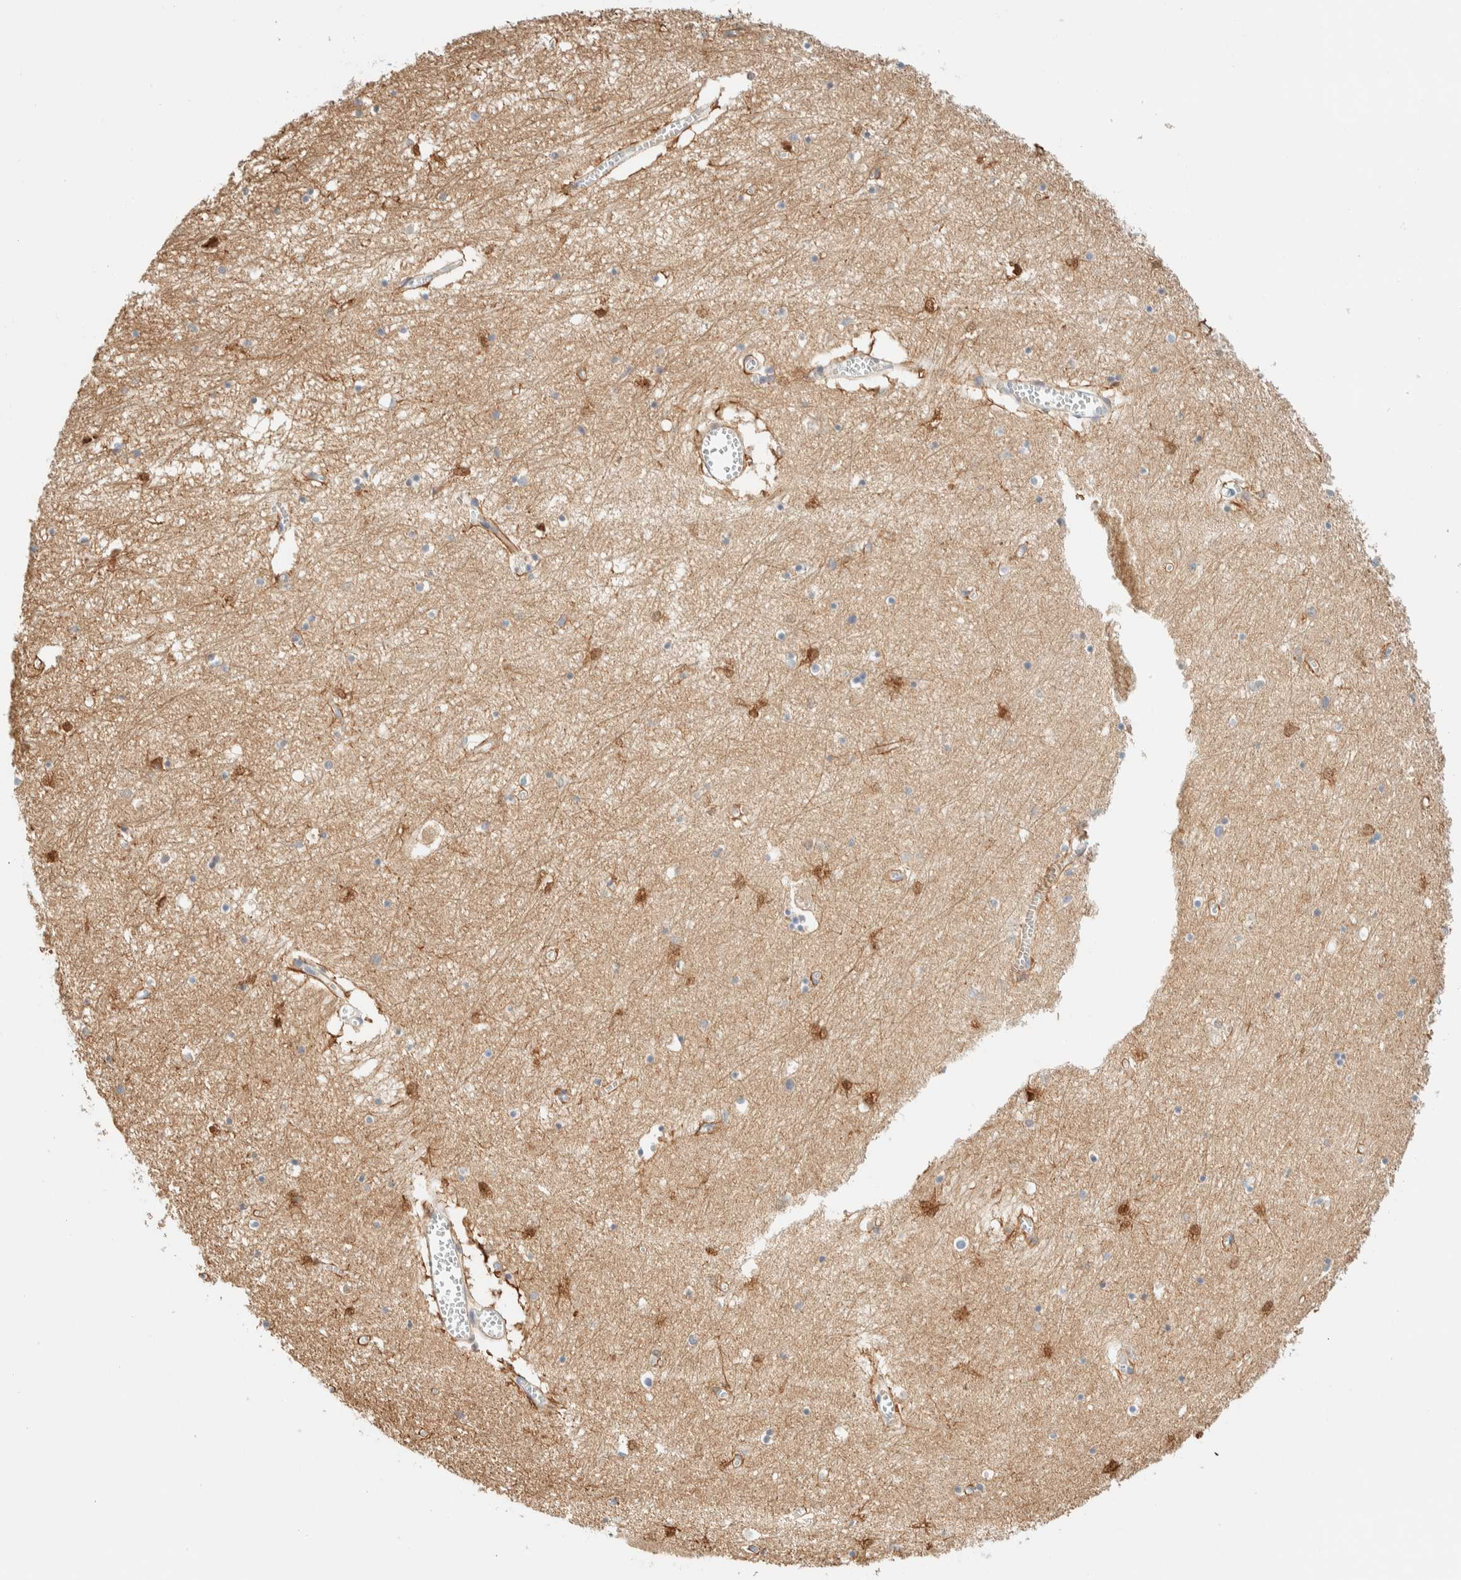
{"staining": {"intensity": "moderate", "quantity": "25%-75%", "location": "cytoplasmic/membranous"}, "tissue": "hippocampus", "cell_type": "Glial cells", "image_type": "normal", "snomed": [{"axis": "morphology", "description": "Normal tissue, NOS"}, {"axis": "topography", "description": "Hippocampus"}], "caption": "IHC of benign human hippocampus reveals medium levels of moderate cytoplasmic/membranous expression in approximately 25%-75% of glial cells.", "gene": "AFMID", "patient": {"sex": "male", "age": 70}}